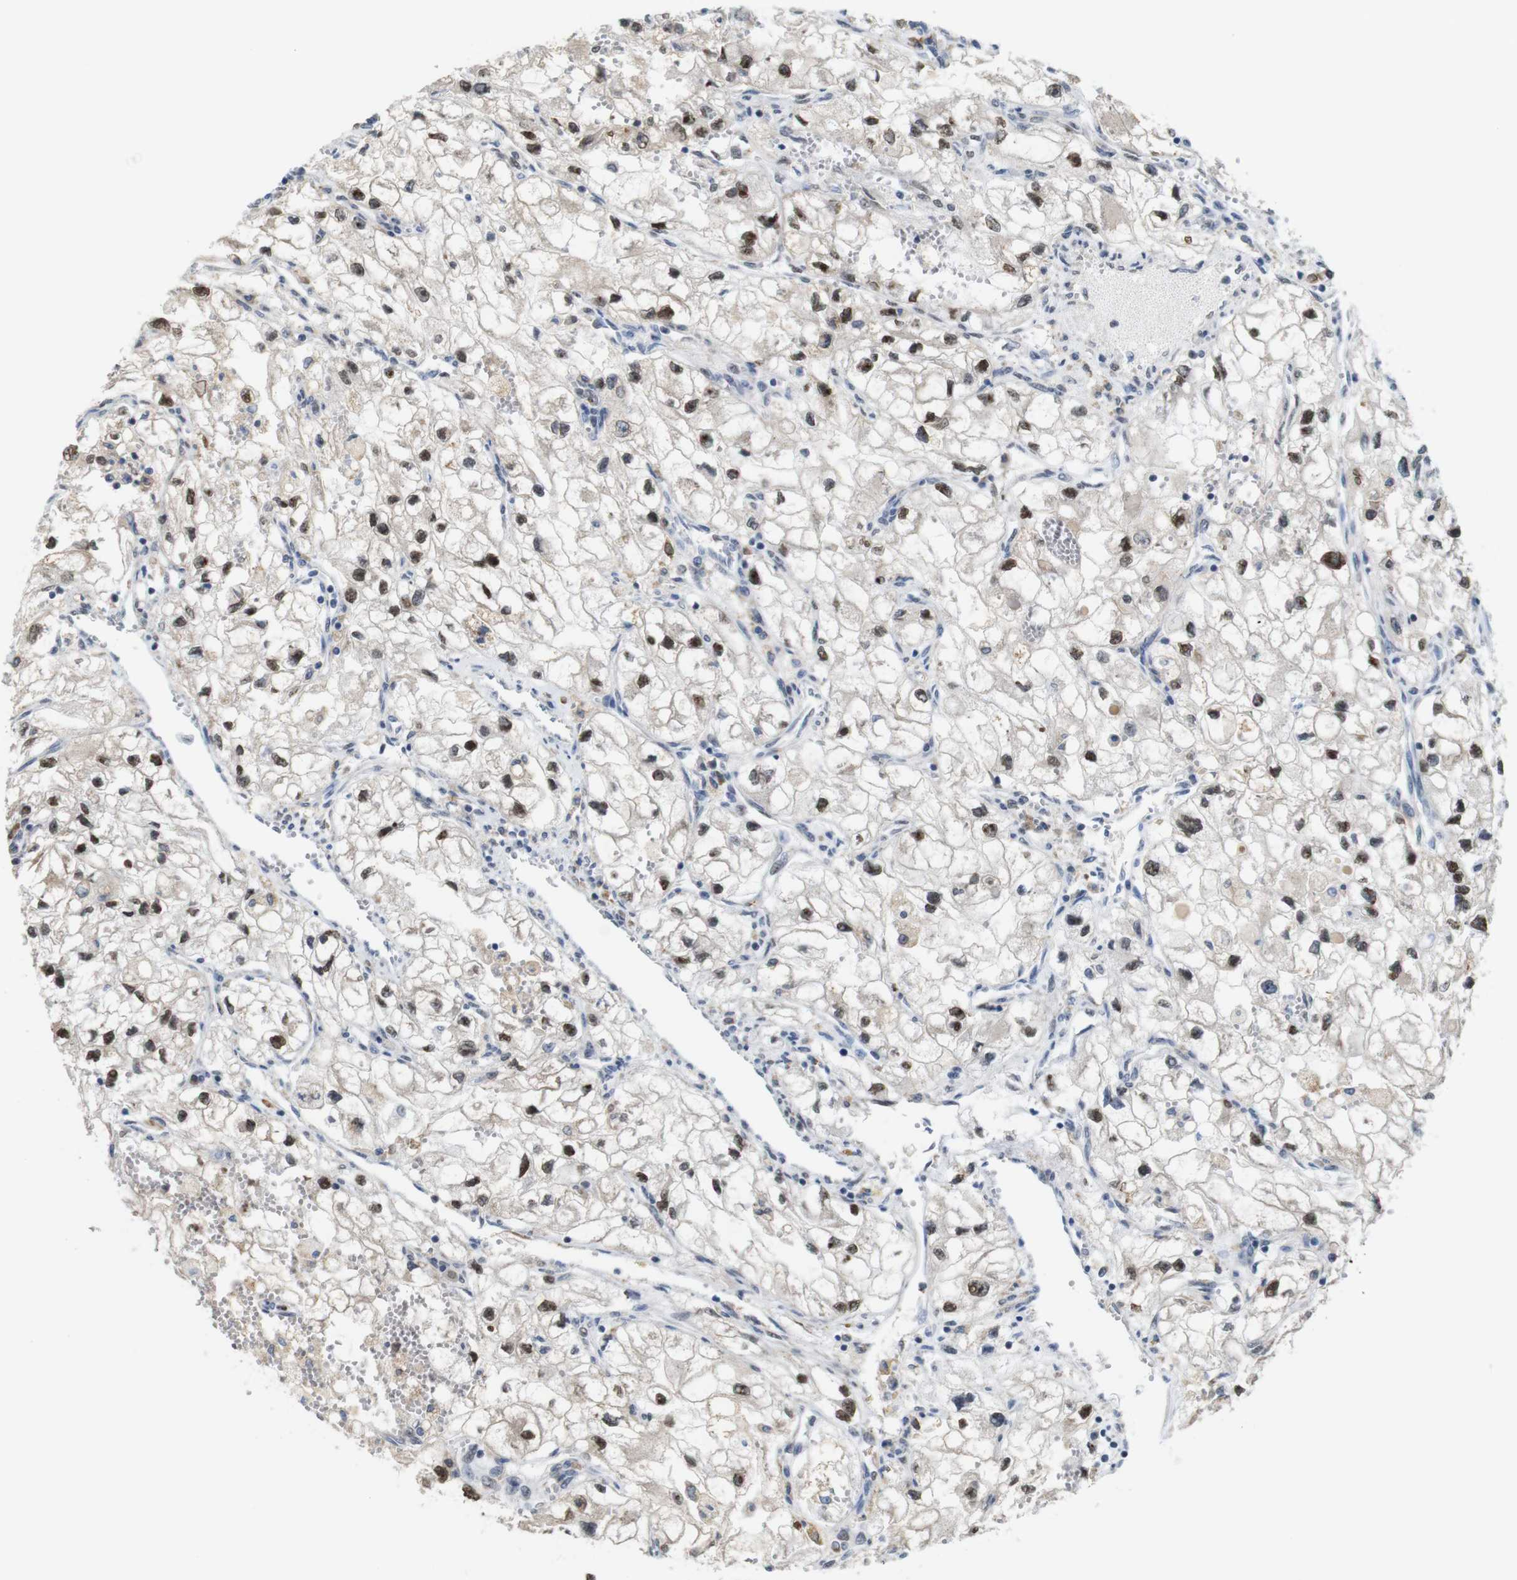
{"staining": {"intensity": "strong", "quantity": ">75%", "location": "cytoplasmic/membranous,nuclear"}, "tissue": "renal cancer", "cell_type": "Tumor cells", "image_type": "cancer", "snomed": [{"axis": "morphology", "description": "Adenocarcinoma, NOS"}, {"axis": "topography", "description": "Kidney"}], "caption": "Human adenocarcinoma (renal) stained with a protein marker exhibits strong staining in tumor cells.", "gene": "PNMA8A", "patient": {"sex": "female", "age": 70}}